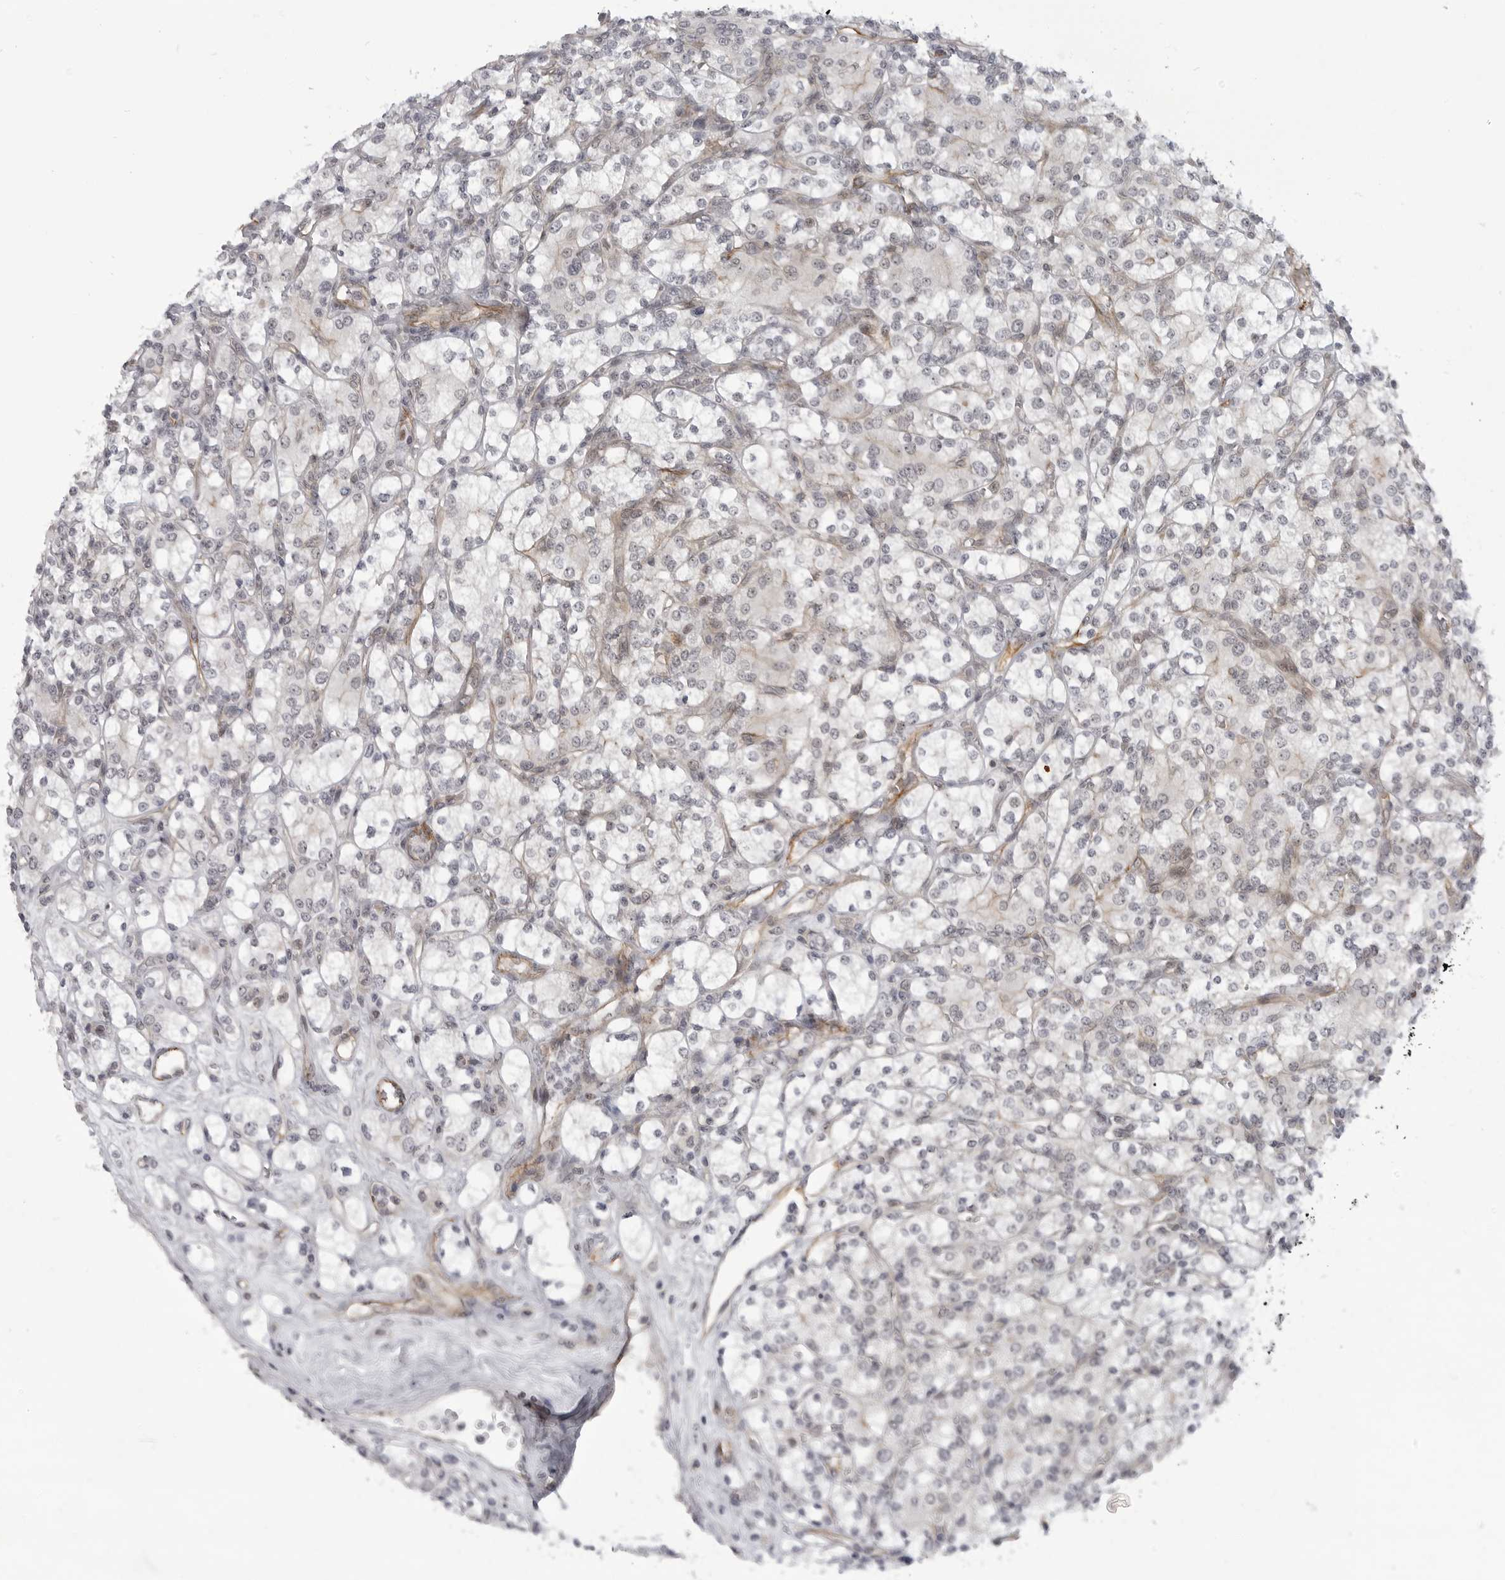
{"staining": {"intensity": "negative", "quantity": "none", "location": "none"}, "tissue": "renal cancer", "cell_type": "Tumor cells", "image_type": "cancer", "snomed": [{"axis": "morphology", "description": "Adenocarcinoma, NOS"}, {"axis": "topography", "description": "Kidney"}], "caption": "Tumor cells show no significant protein positivity in renal cancer (adenocarcinoma).", "gene": "CEP295NL", "patient": {"sex": "male", "age": 77}}